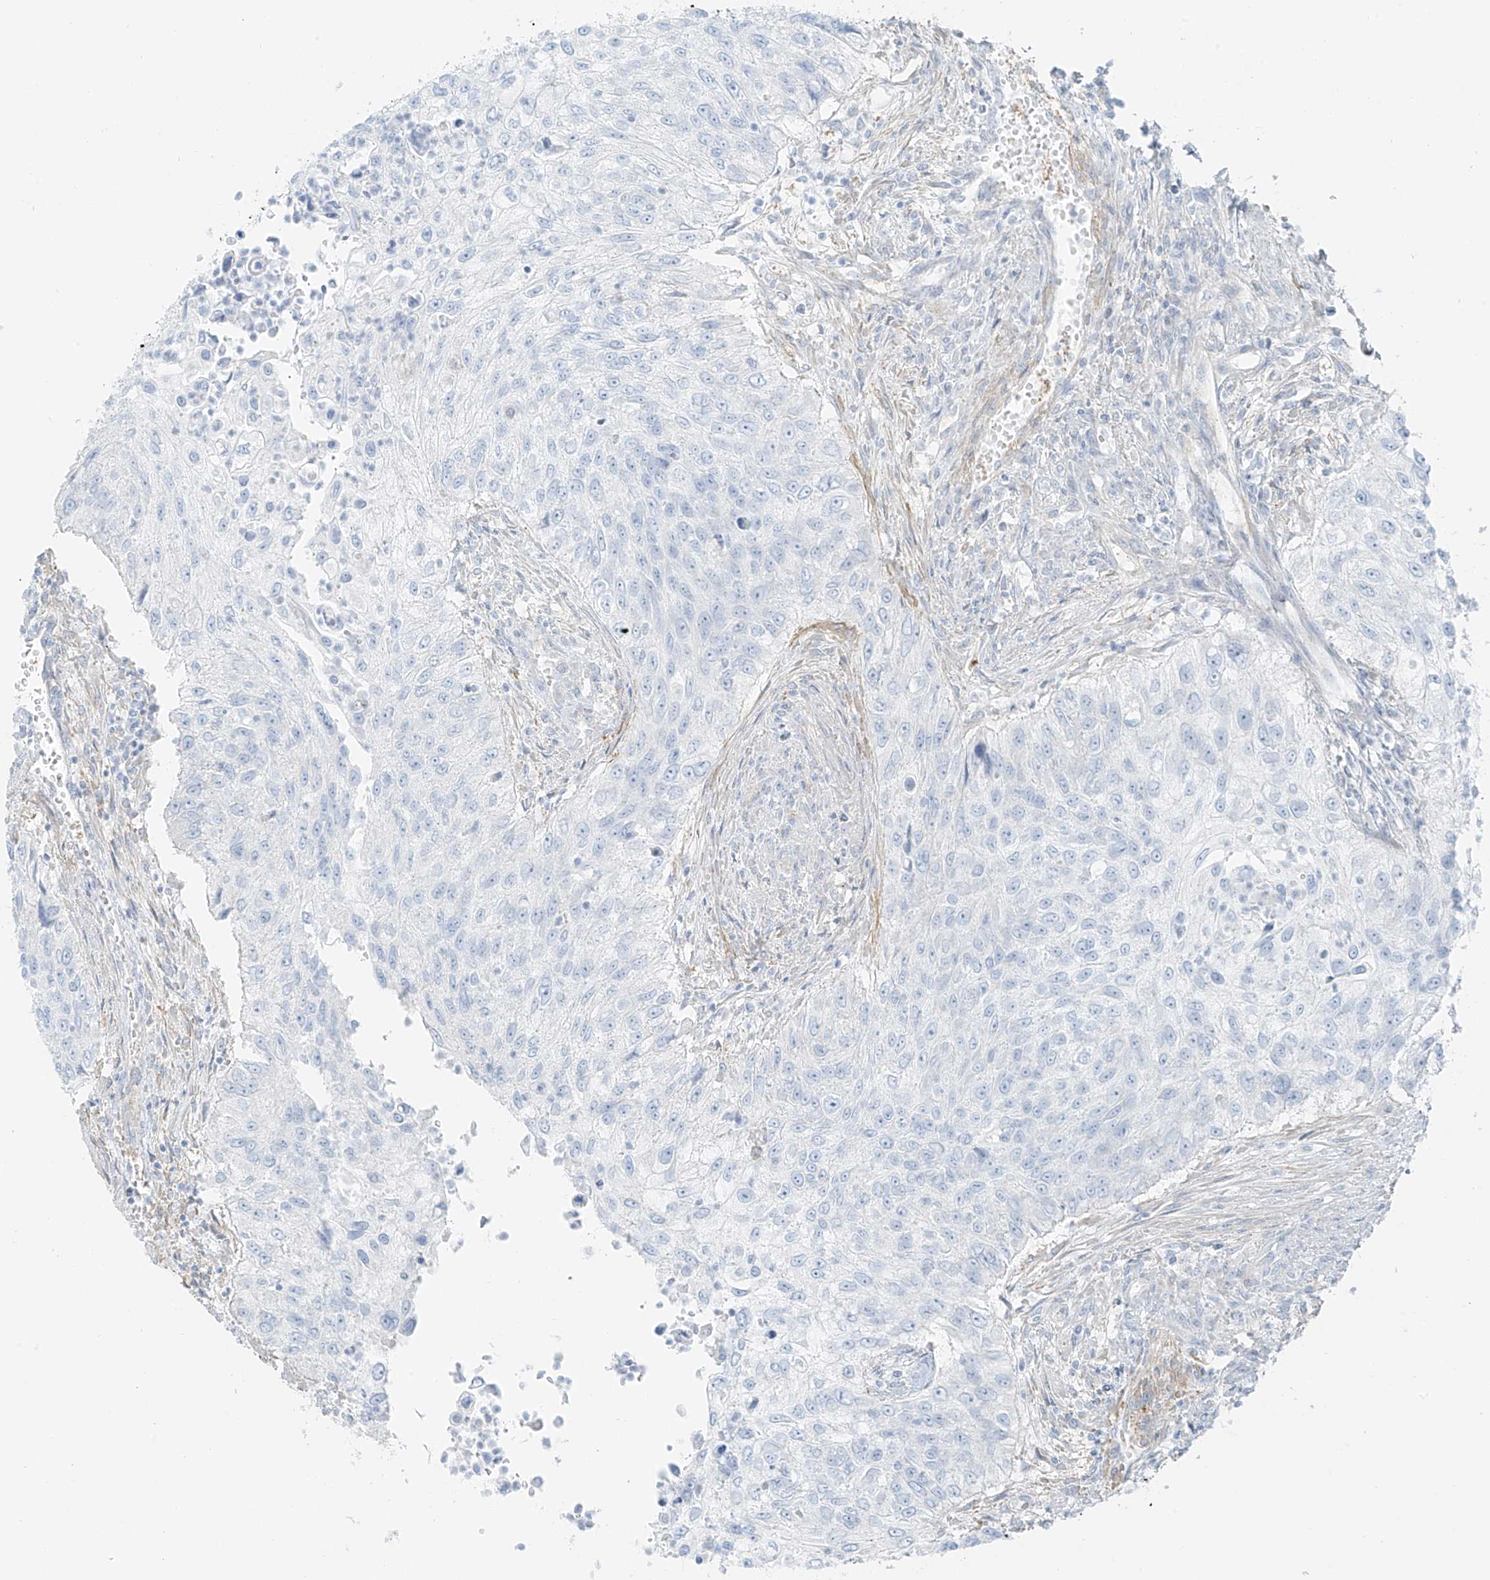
{"staining": {"intensity": "negative", "quantity": "none", "location": "none"}, "tissue": "urothelial cancer", "cell_type": "Tumor cells", "image_type": "cancer", "snomed": [{"axis": "morphology", "description": "Urothelial carcinoma, High grade"}, {"axis": "topography", "description": "Urinary bladder"}], "caption": "Tumor cells are negative for brown protein staining in urothelial cancer.", "gene": "SMCP", "patient": {"sex": "female", "age": 60}}